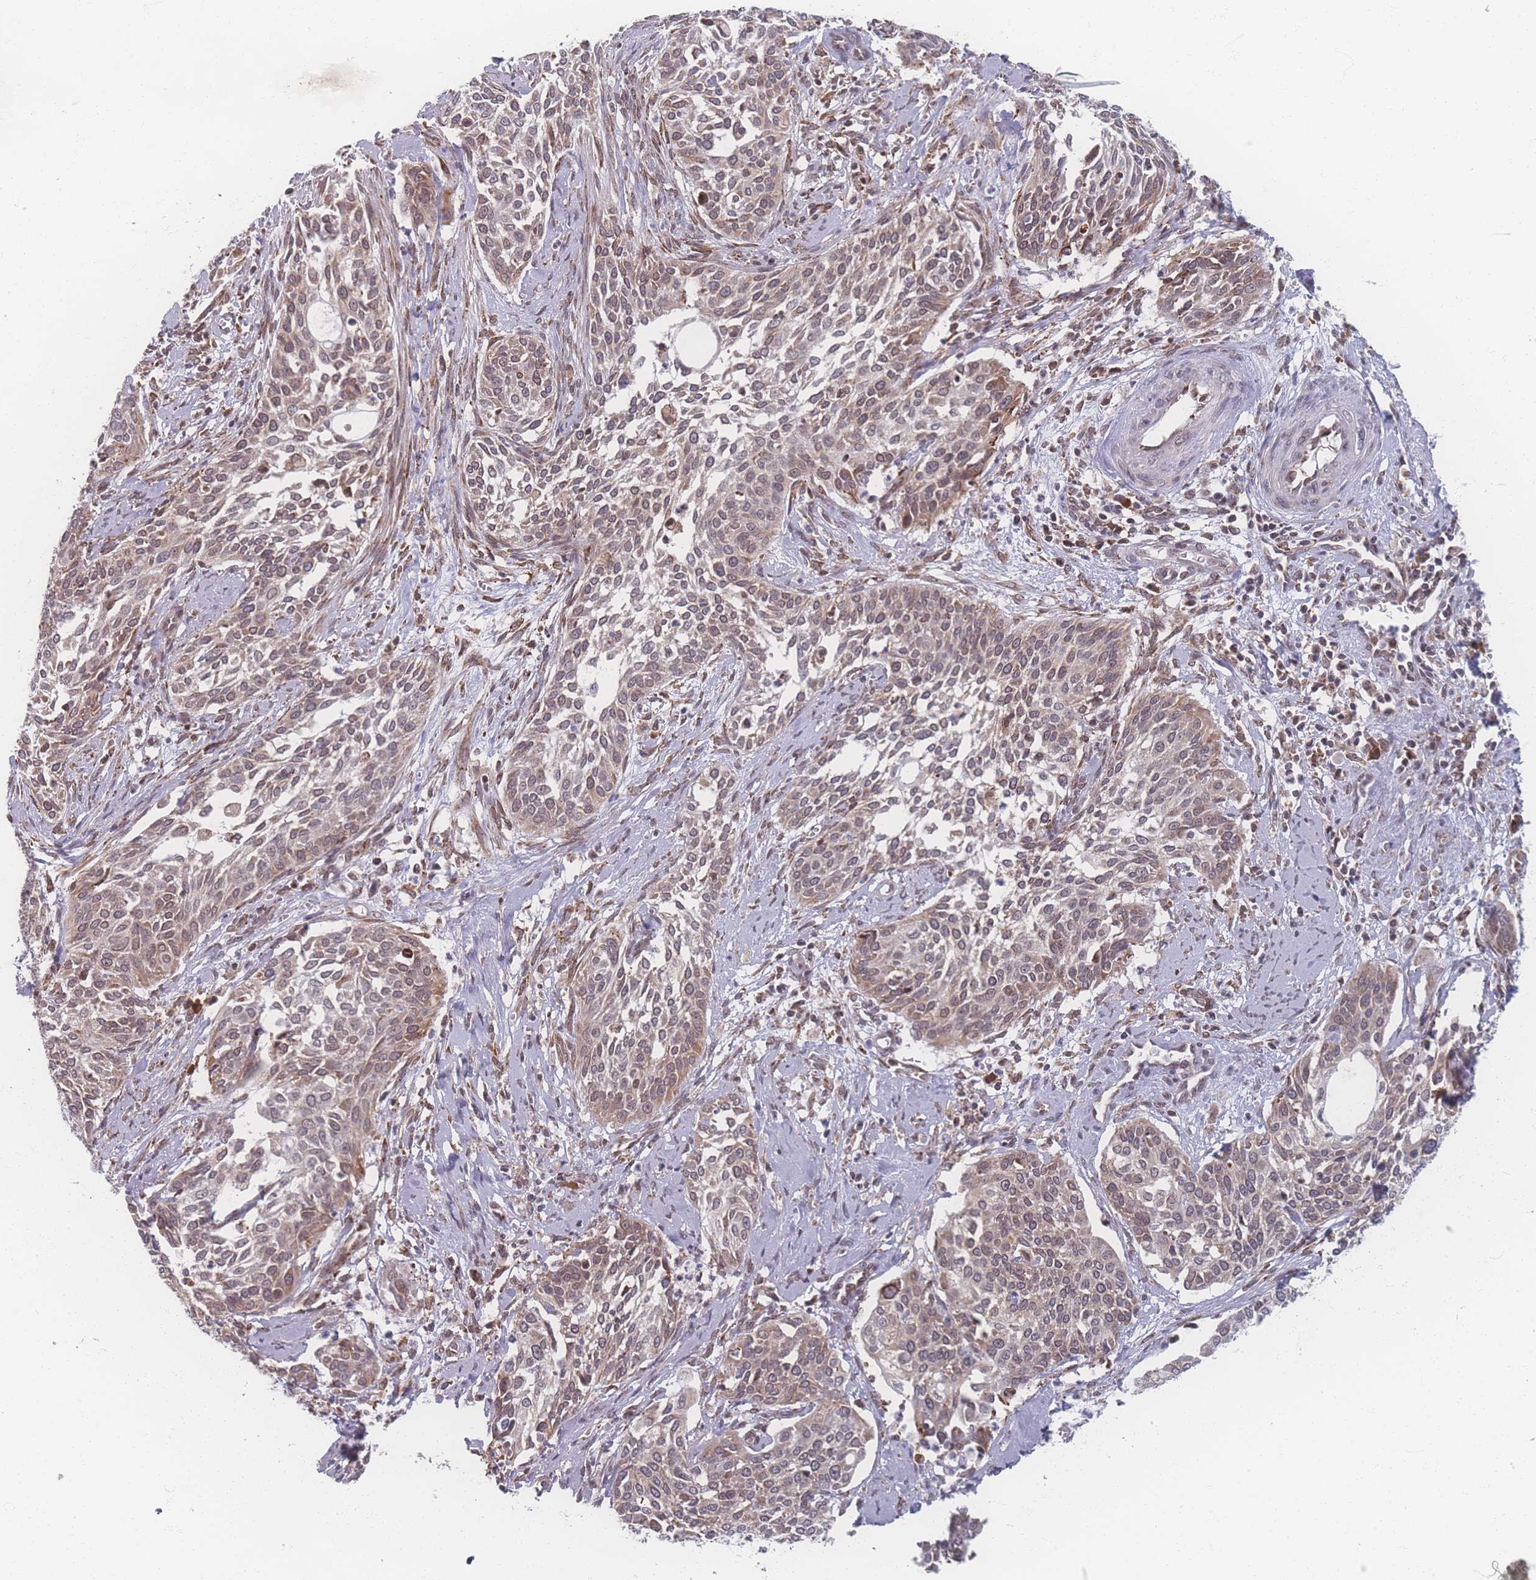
{"staining": {"intensity": "weak", "quantity": "25%-75%", "location": "cytoplasmic/membranous,nuclear"}, "tissue": "cervical cancer", "cell_type": "Tumor cells", "image_type": "cancer", "snomed": [{"axis": "morphology", "description": "Squamous cell carcinoma, NOS"}, {"axis": "topography", "description": "Cervix"}], "caption": "Tumor cells exhibit weak cytoplasmic/membranous and nuclear expression in about 25%-75% of cells in cervical squamous cell carcinoma.", "gene": "ZC3H13", "patient": {"sex": "female", "age": 44}}